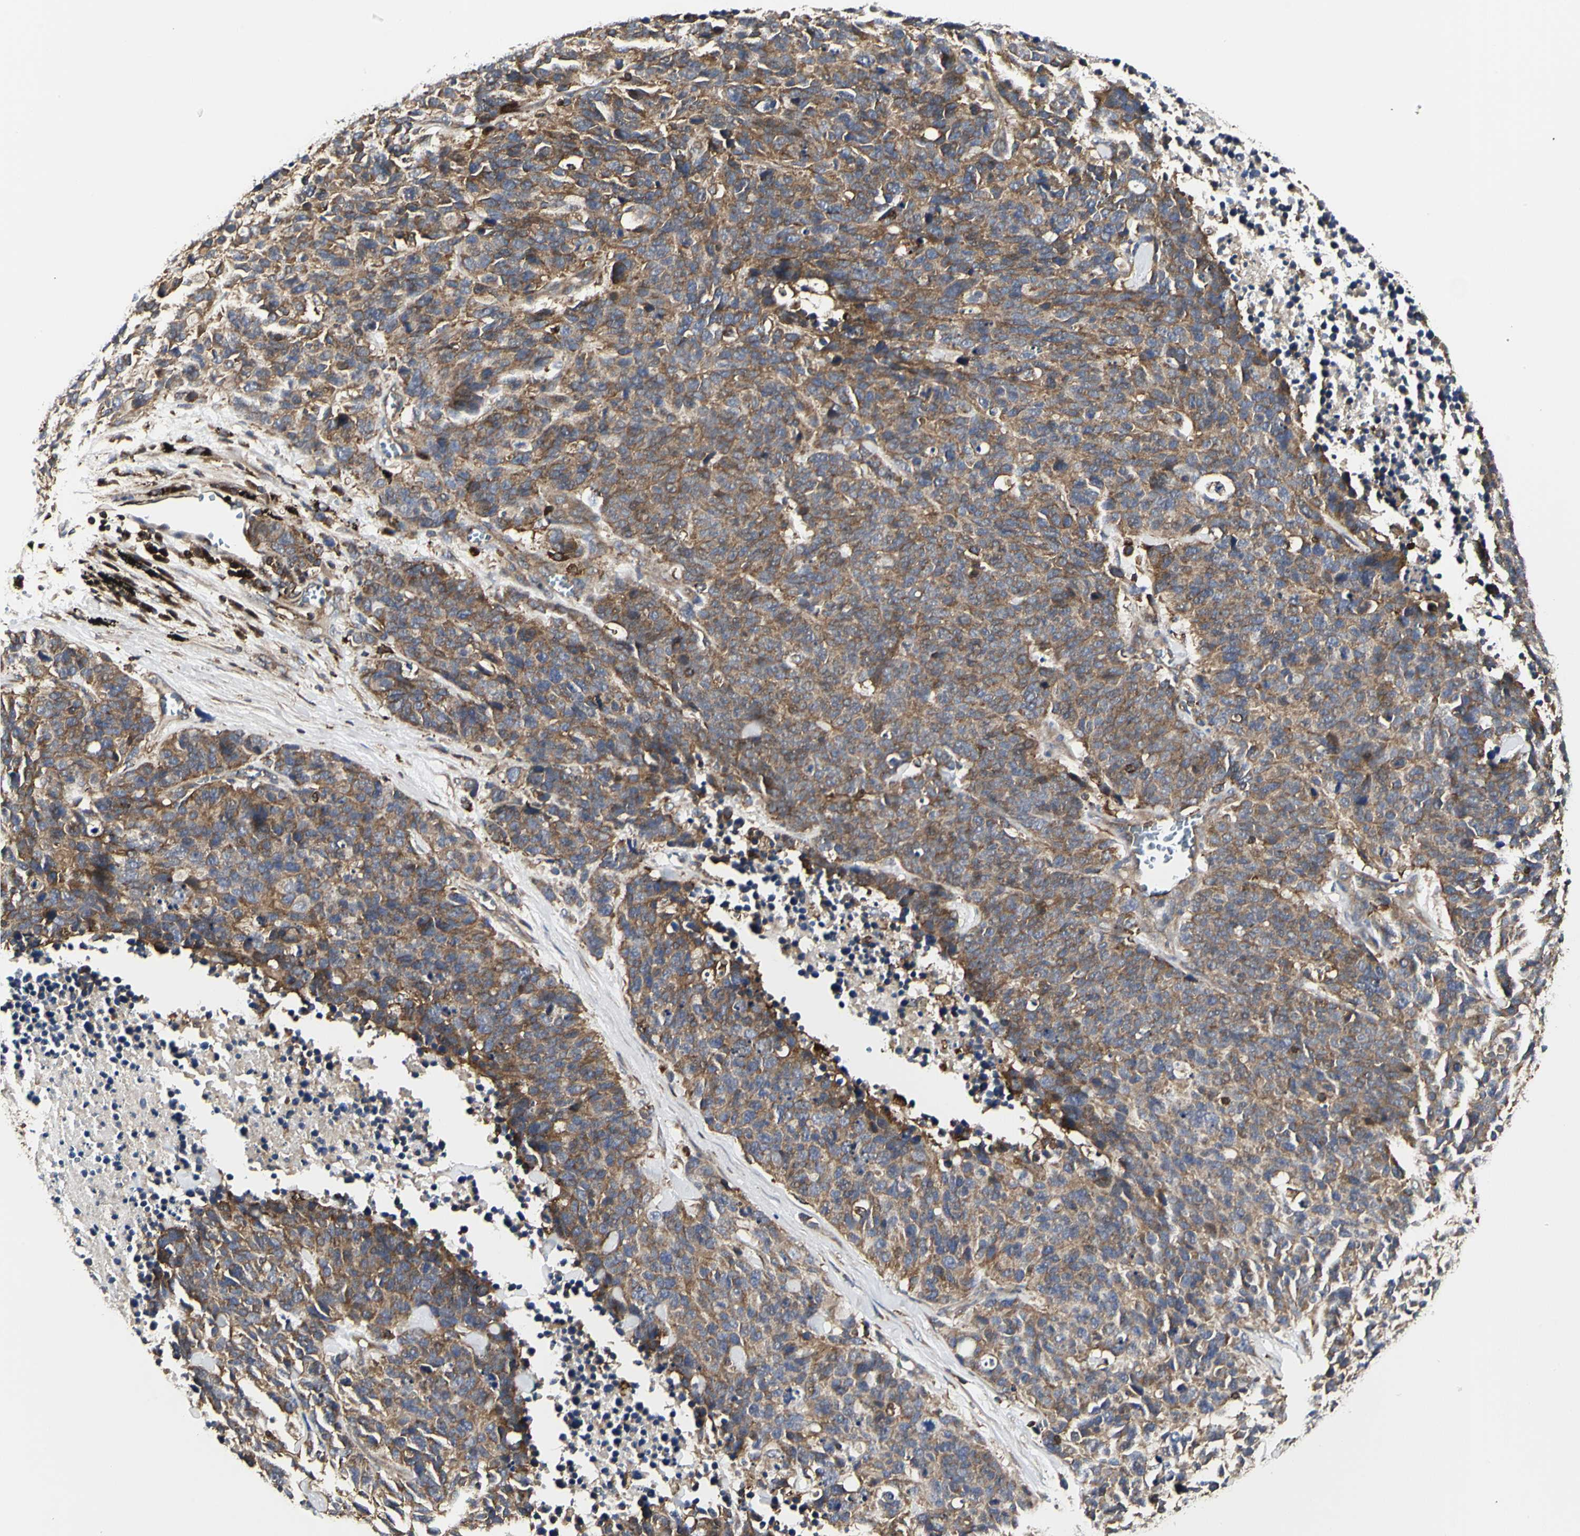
{"staining": {"intensity": "moderate", "quantity": ">75%", "location": "cytoplasmic/membranous"}, "tissue": "lung cancer", "cell_type": "Tumor cells", "image_type": "cancer", "snomed": [{"axis": "morphology", "description": "Neoplasm, malignant, NOS"}, {"axis": "topography", "description": "Lung"}], "caption": "Malignant neoplasm (lung) stained for a protein (brown) reveals moderate cytoplasmic/membranous positive expression in approximately >75% of tumor cells.", "gene": "NAPG", "patient": {"sex": "female", "age": 58}}